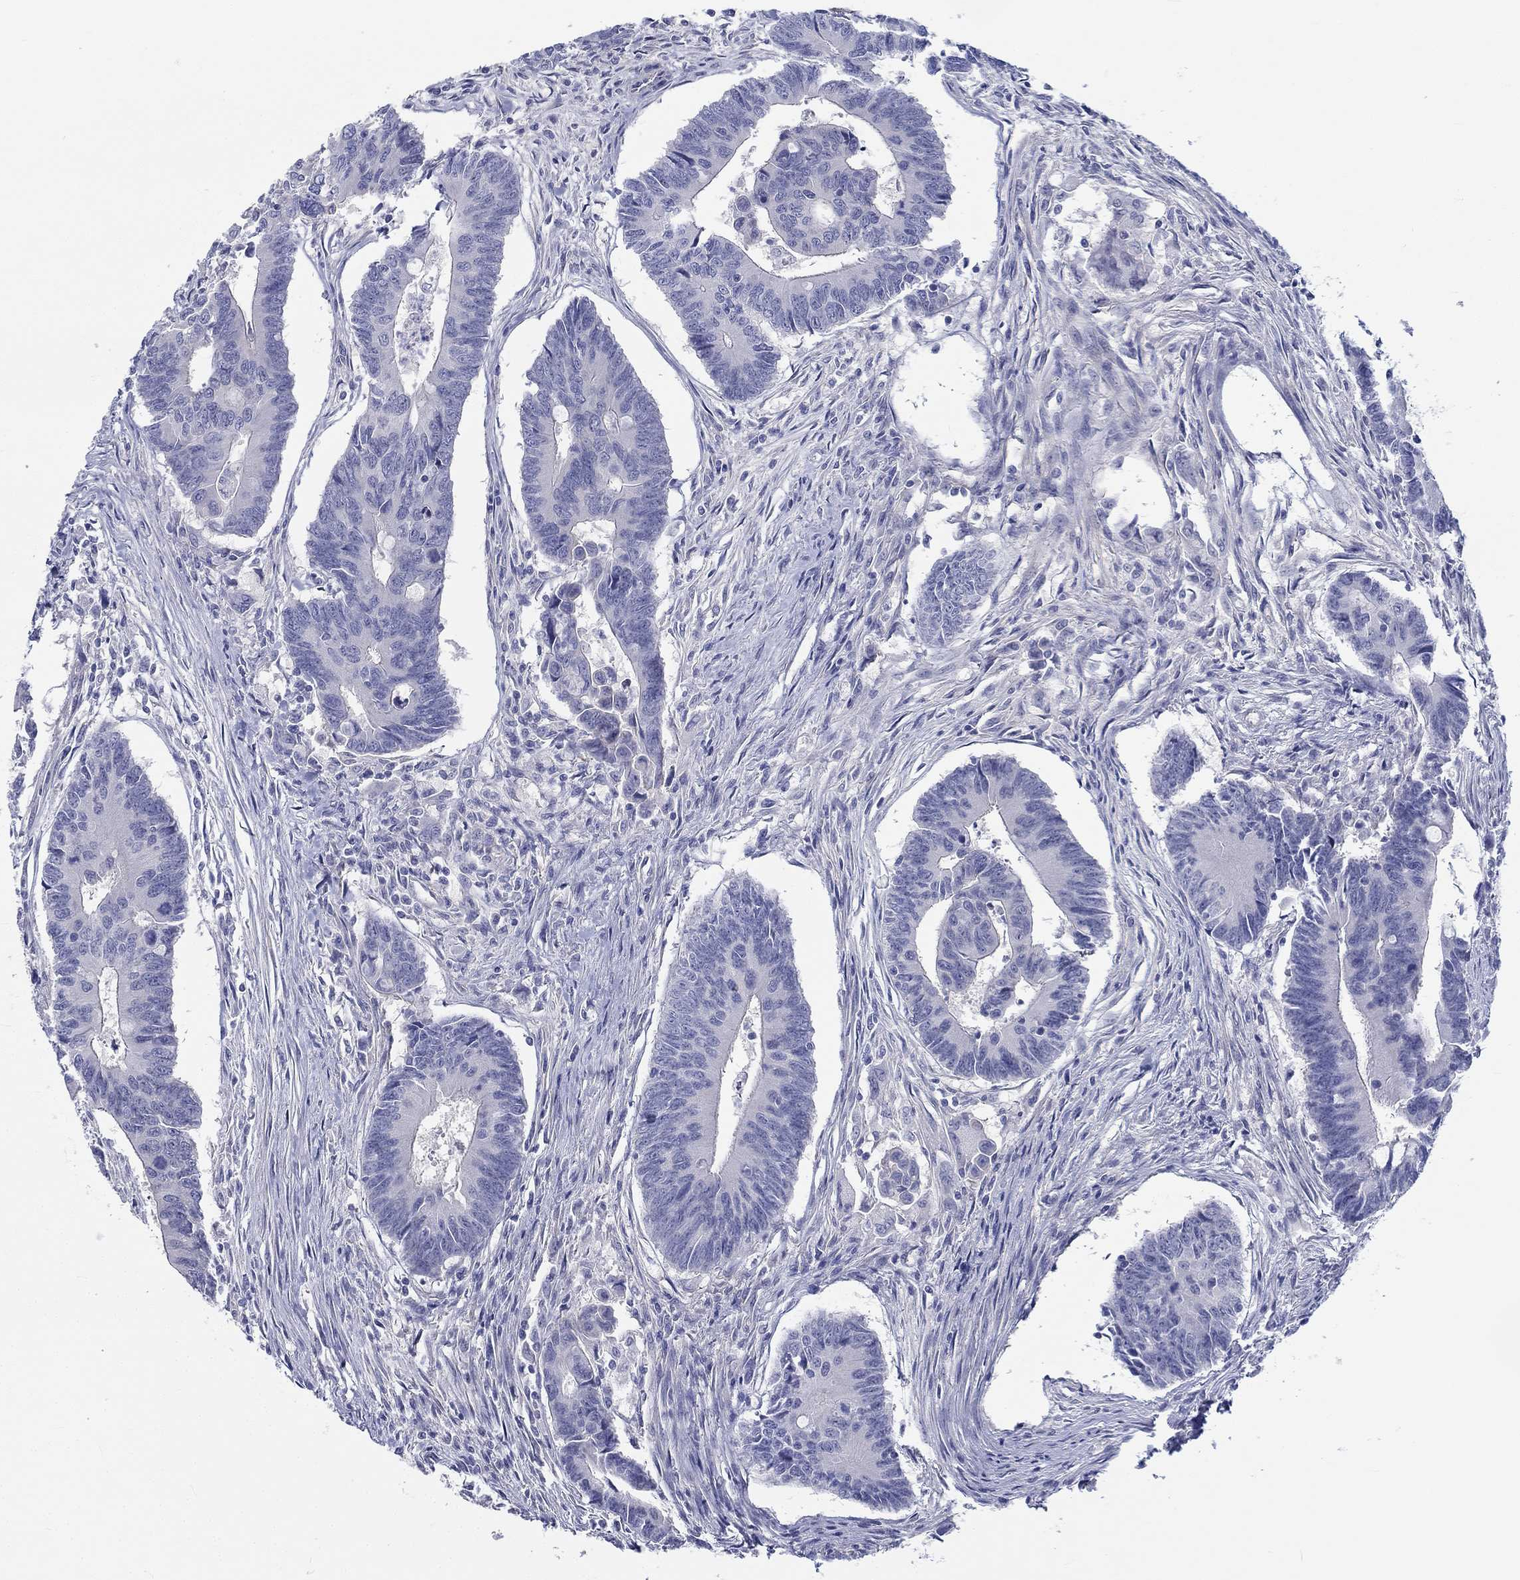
{"staining": {"intensity": "negative", "quantity": "none", "location": "none"}, "tissue": "colorectal cancer", "cell_type": "Tumor cells", "image_type": "cancer", "snomed": [{"axis": "morphology", "description": "Adenocarcinoma, NOS"}, {"axis": "topography", "description": "Rectum"}], "caption": "This is an immunohistochemistry (IHC) histopathology image of human colorectal cancer (adenocarcinoma). There is no staining in tumor cells.", "gene": "CRYGD", "patient": {"sex": "male", "age": 67}}